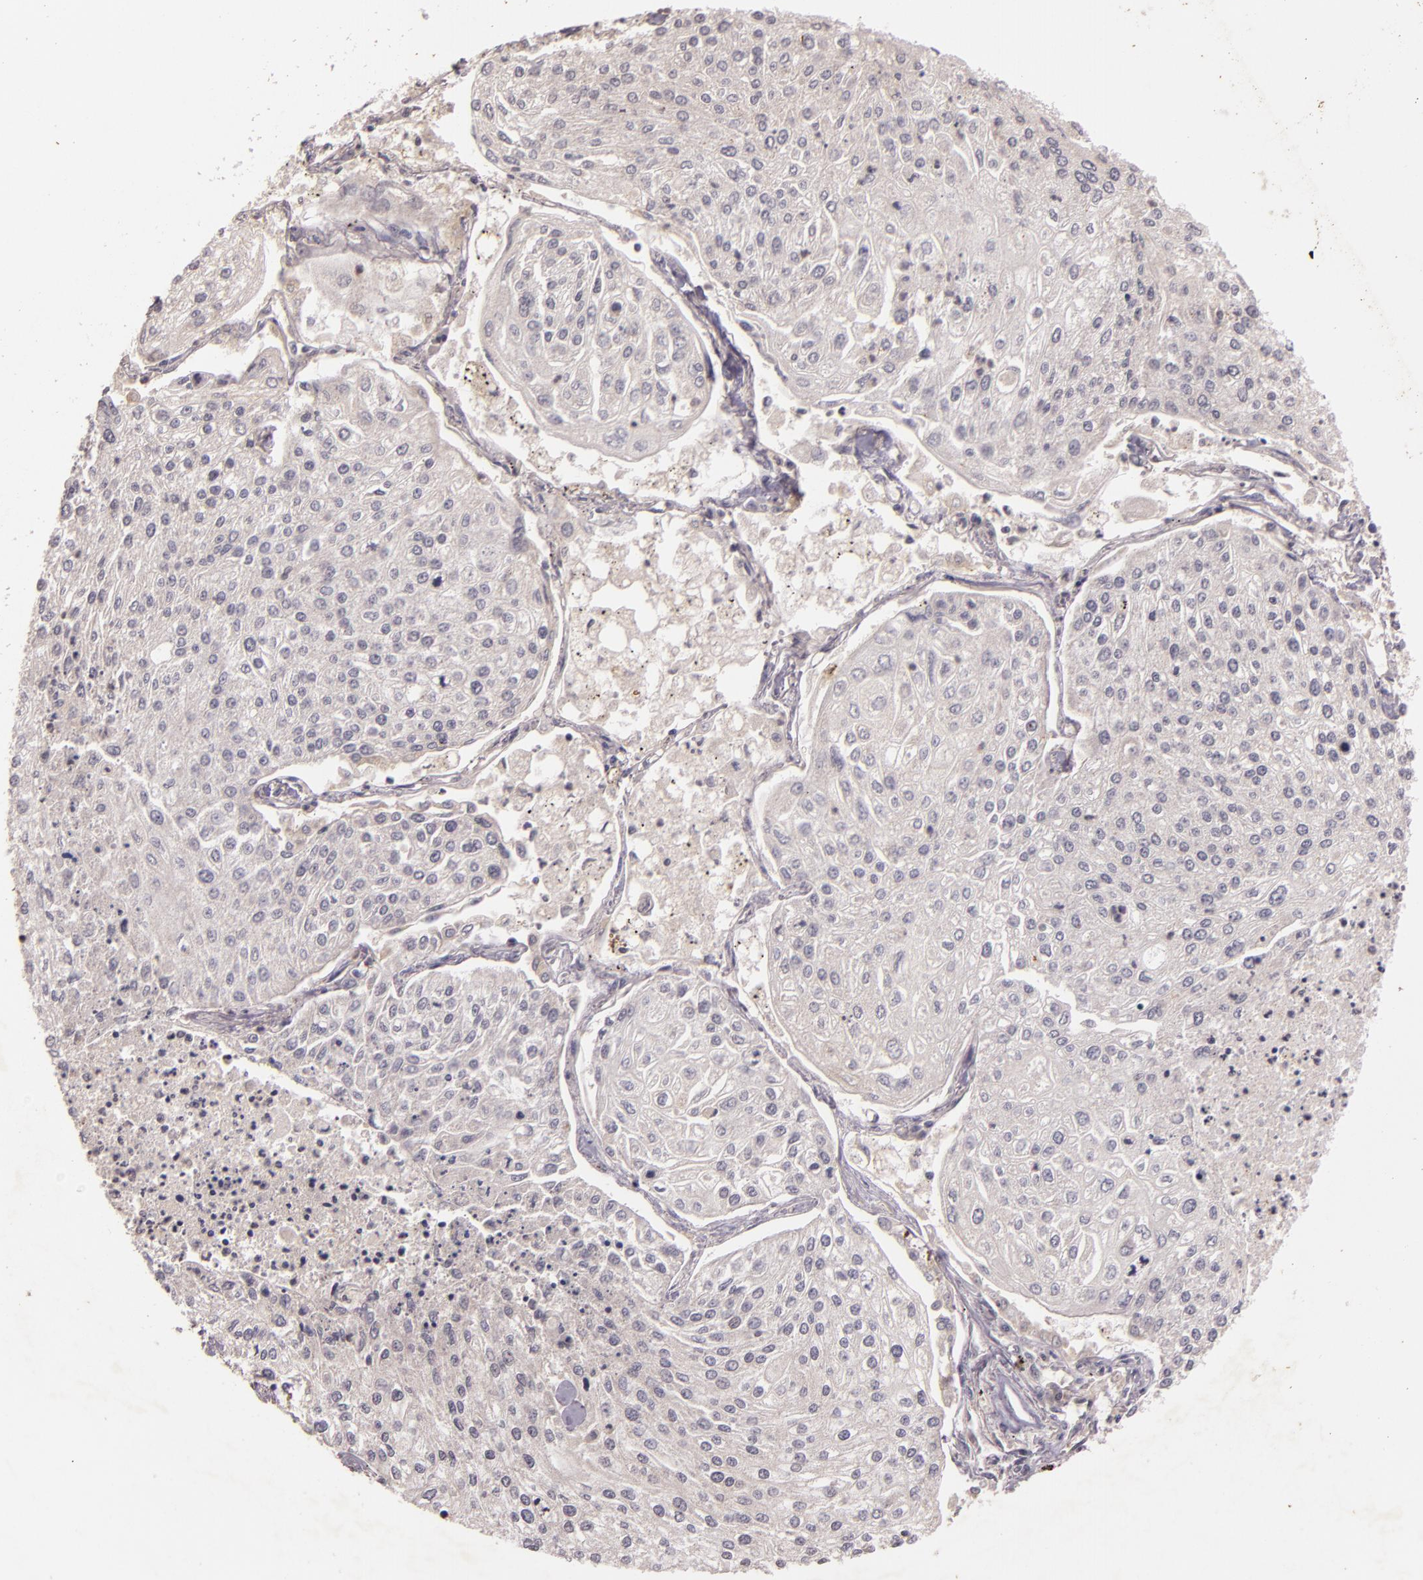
{"staining": {"intensity": "negative", "quantity": "none", "location": "none"}, "tissue": "lung cancer", "cell_type": "Tumor cells", "image_type": "cancer", "snomed": [{"axis": "morphology", "description": "Squamous cell carcinoma, NOS"}, {"axis": "topography", "description": "Lung"}], "caption": "A micrograph of lung cancer stained for a protein shows no brown staining in tumor cells.", "gene": "TFF1", "patient": {"sex": "male", "age": 75}}